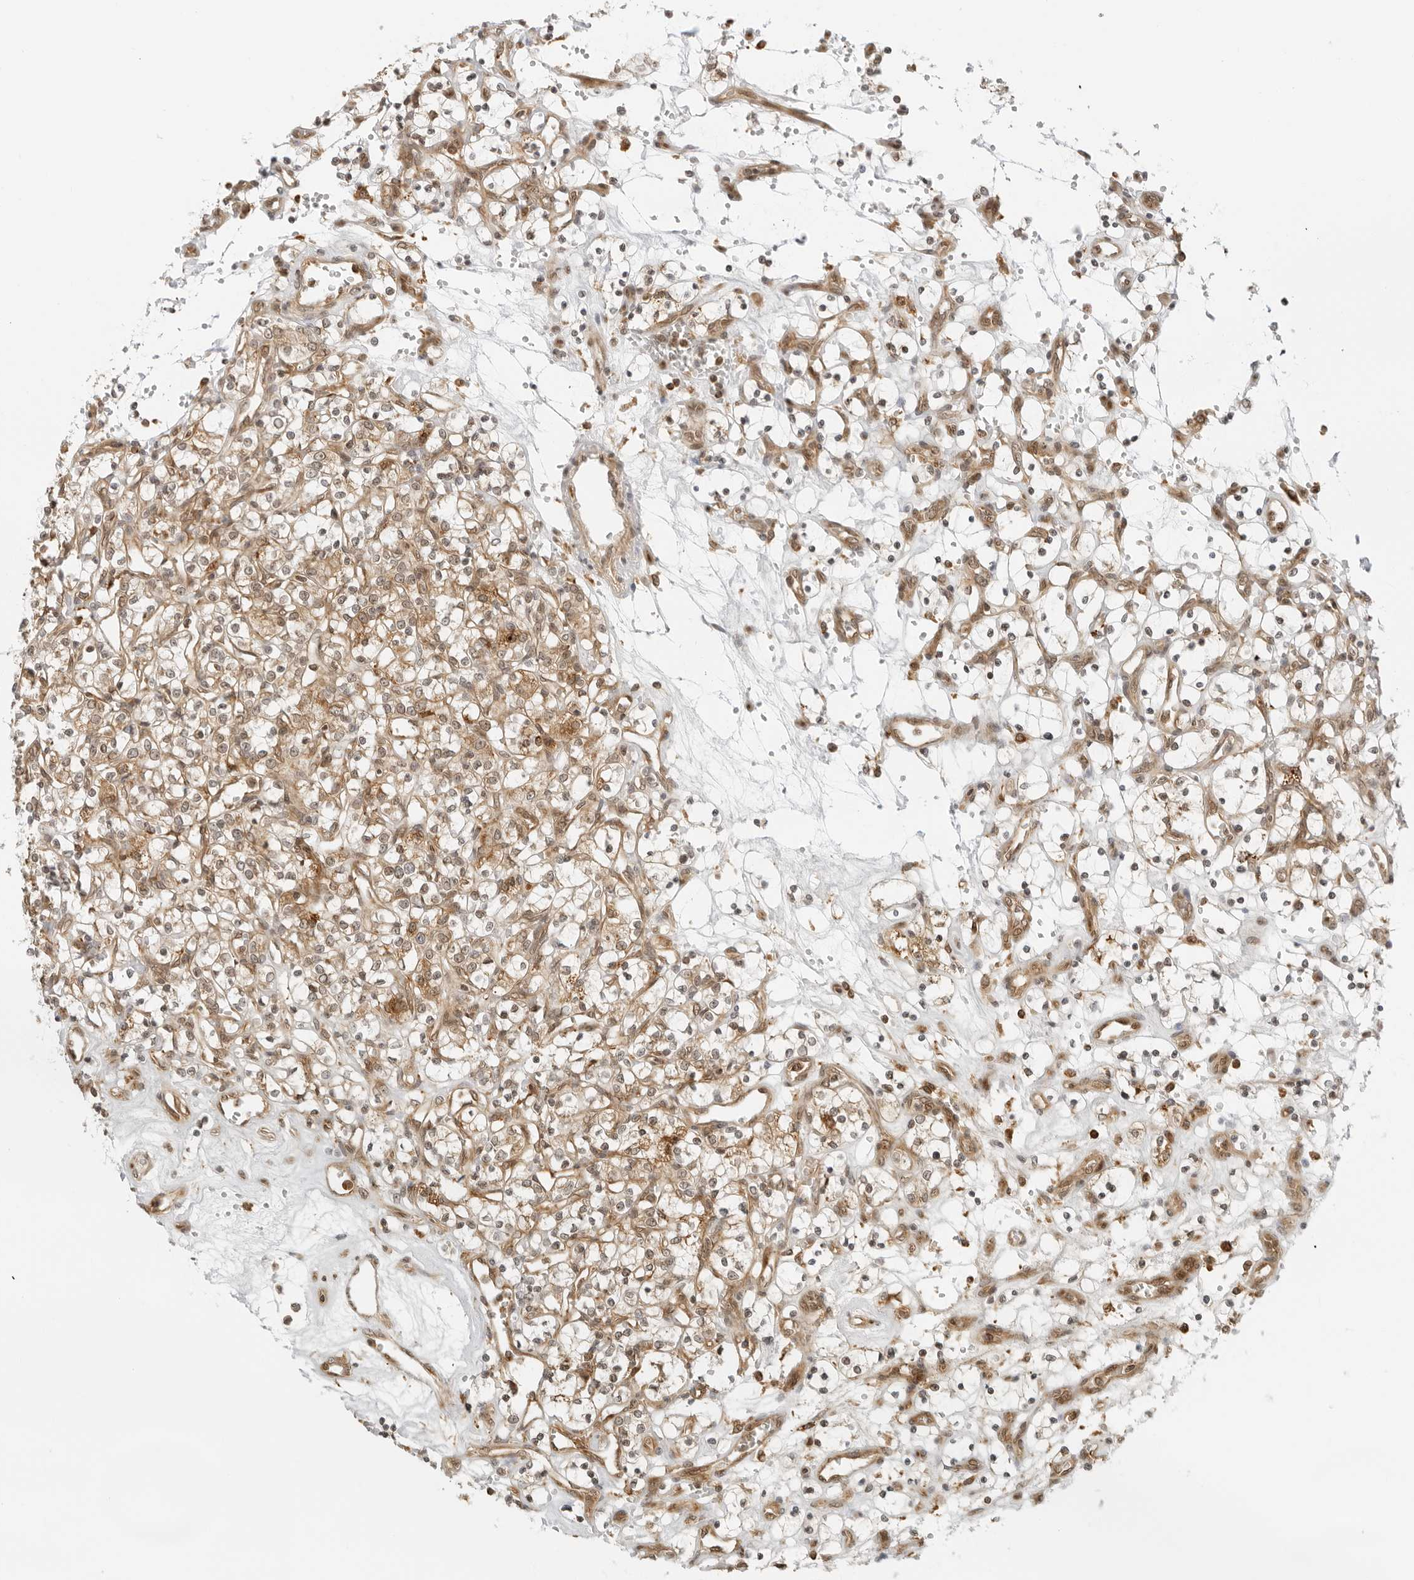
{"staining": {"intensity": "moderate", "quantity": ">75%", "location": "cytoplasmic/membranous"}, "tissue": "renal cancer", "cell_type": "Tumor cells", "image_type": "cancer", "snomed": [{"axis": "morphology", "description": "Adenocarcinoma, NOS"}, {"axis": "topography", "description": "Kidney"}], "caption": "Tumor cells show moderate cytoplasmic/membranous positivity in about >75% of cells in adenocarcinoma (renal).", "gene": "RC3H1", "patient": {"sex": "female", "age": 69}}